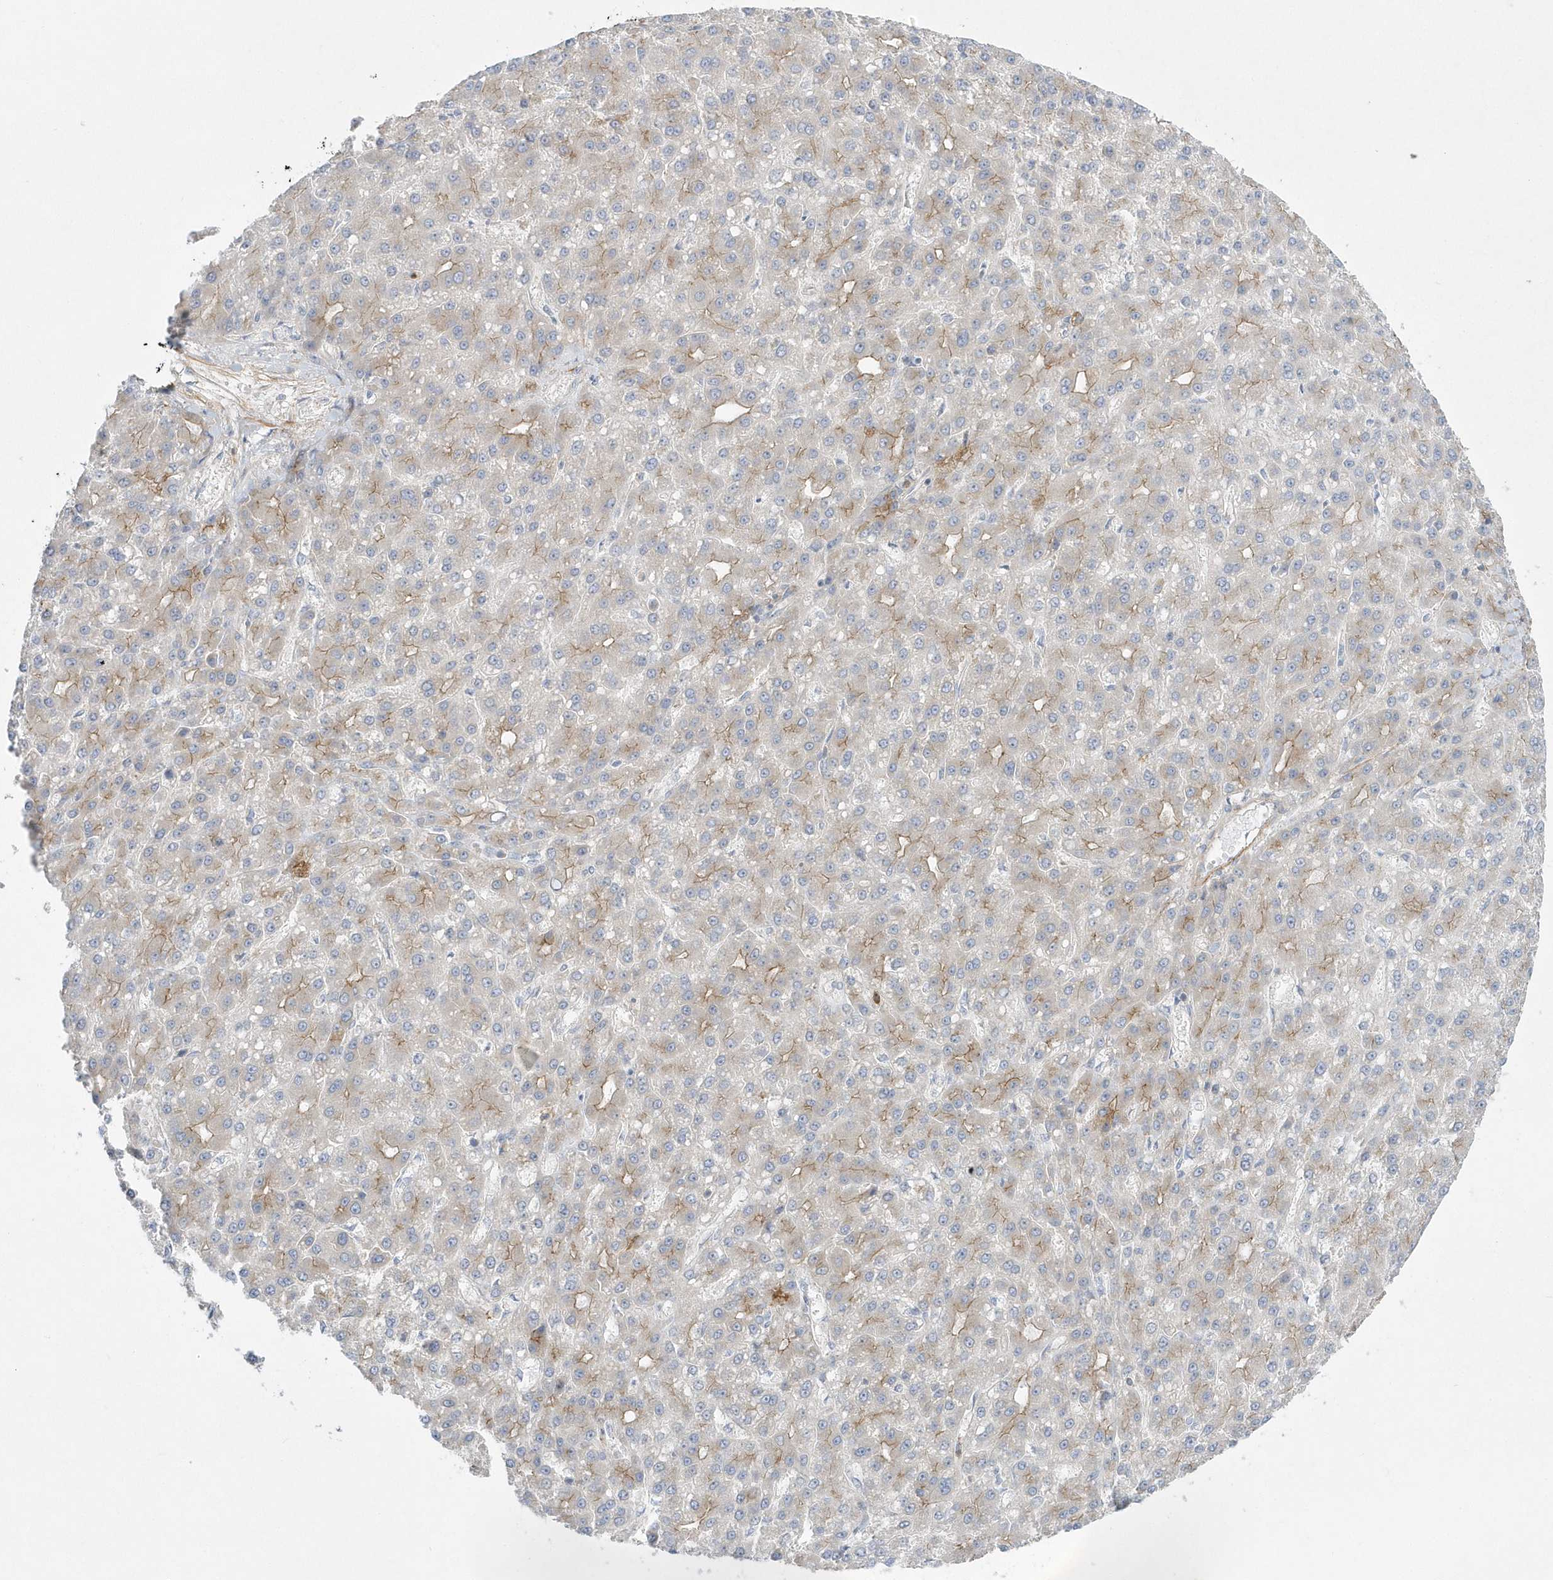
{"staining": {"intensity": "moderate", "quantity": "25%-75%", "location": "cytoplasmic/membranous"}, "tissue": "liver cancer", "cell_type": "Tumor cells", "image_type": "cancer", "snomed": [{"axis": "morphology", "description": "Carcinoma, Hepatocellular, NOS"}, {"axis": "topography", "description": "Liver"}], "caption": "Immunohistochemistry (IHC) photomicrograph of neoplastic tissue: human hepatocellular carcinoma (liver) stained using immunohistochemistry exhibits medium levels of moderate protein expression localized specifically in the cytoplasmic/membranous of tumor cells, appearing as a cytoplasmic/membranous brown color.", "gene": "DNAJC18", "patient": {"sex": "male", "age": 67}}